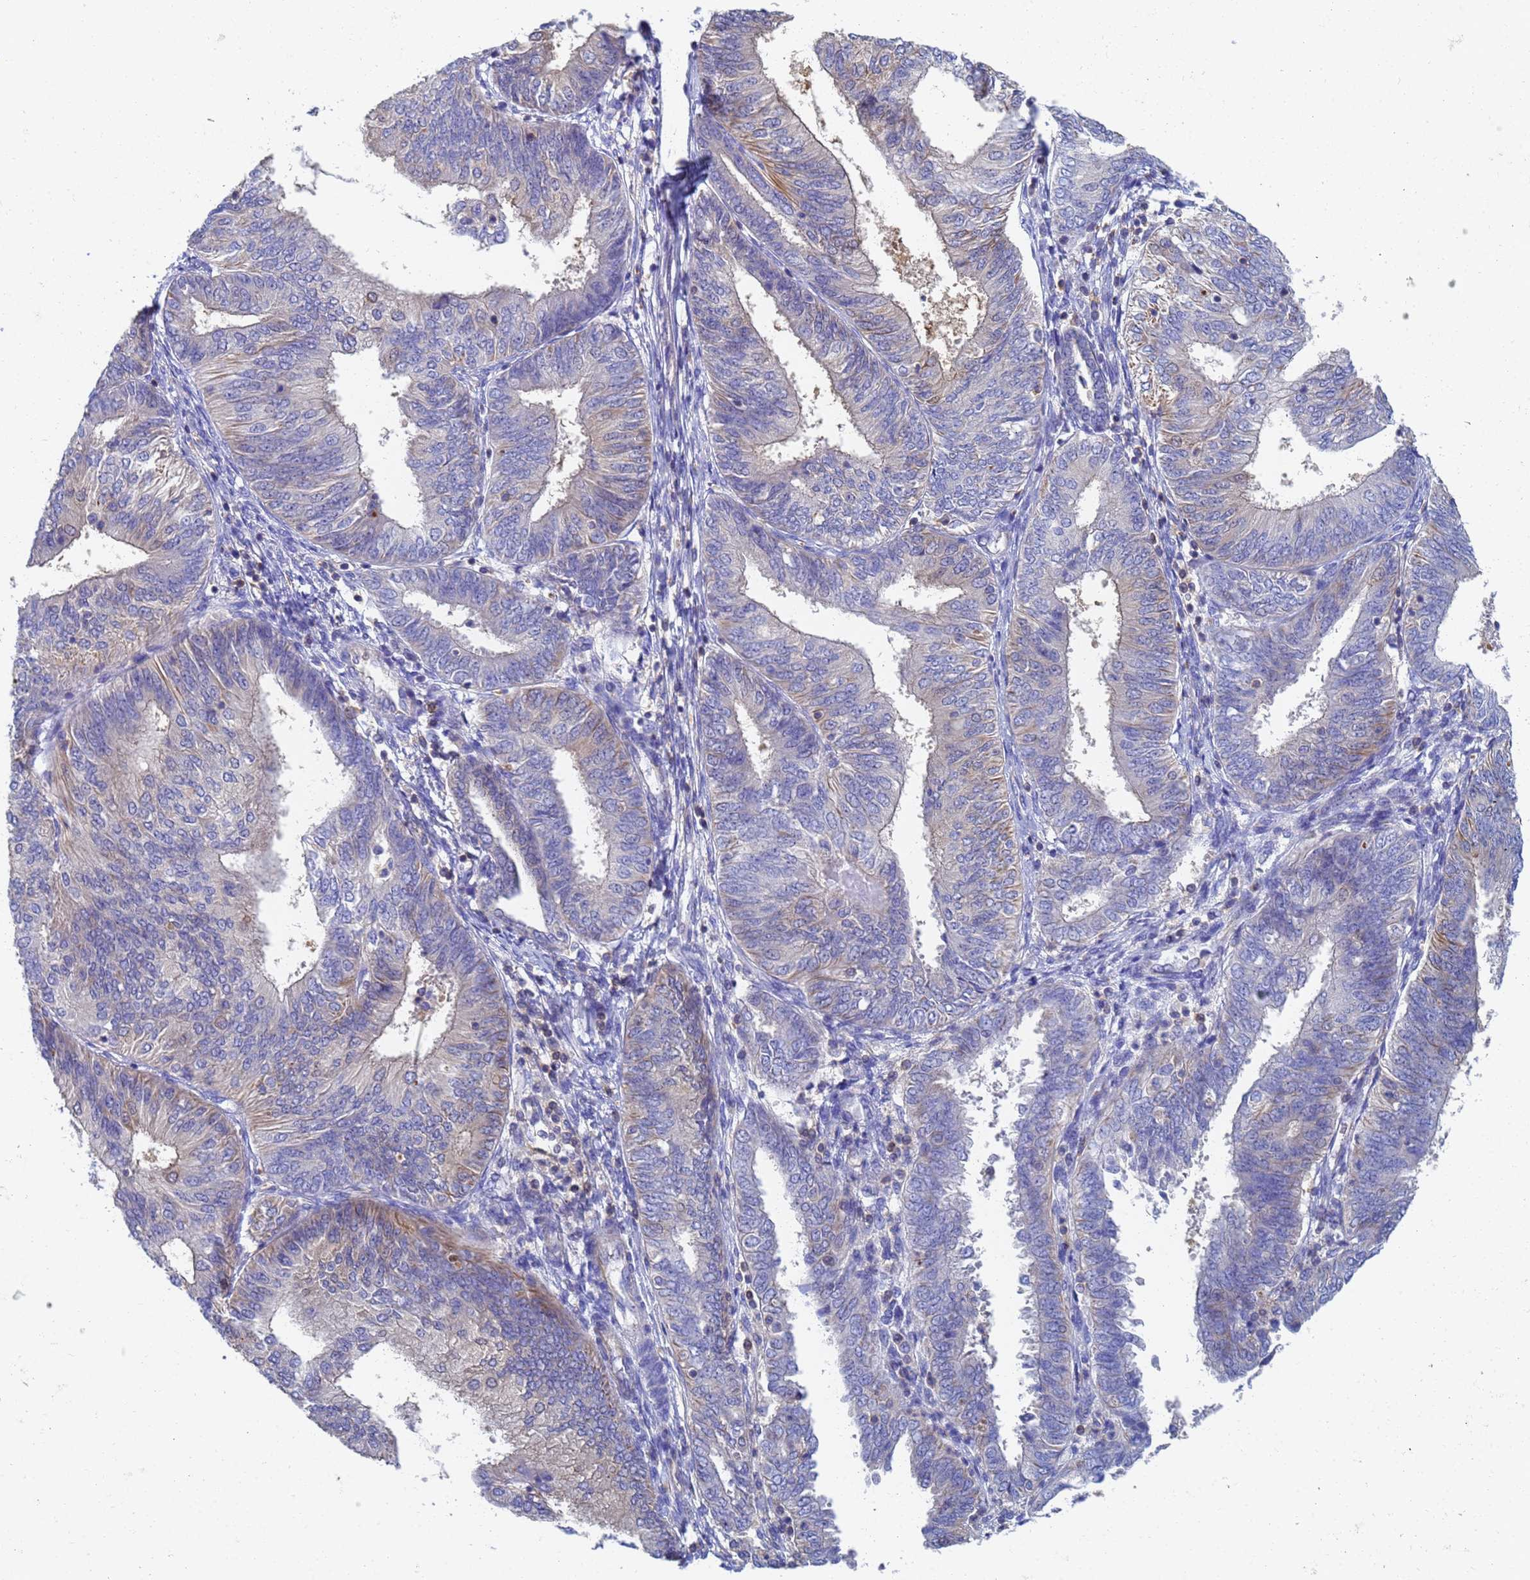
{"staining": {"intensity": "weak", "quantity": "25%-75%", "location": "cytoplasmic/membranous"}, "tissue": "endometrial cancer", "cell_type": "Tumor cells", "image_type": "cancer", "snomed": [{"axis": "morphology", "description": "Adenocarcinoma, NOS"}, {"axis": "topography", "description": "Endometrium"}], "caption": "The immunohistochemical stain highlights weak cytoplasmic/membranous expression in tumor cells of adenocarcinoma (endometrial) tissue.", "gene": "GCHFR", "patient": {"sex": "female", "age": 58}}